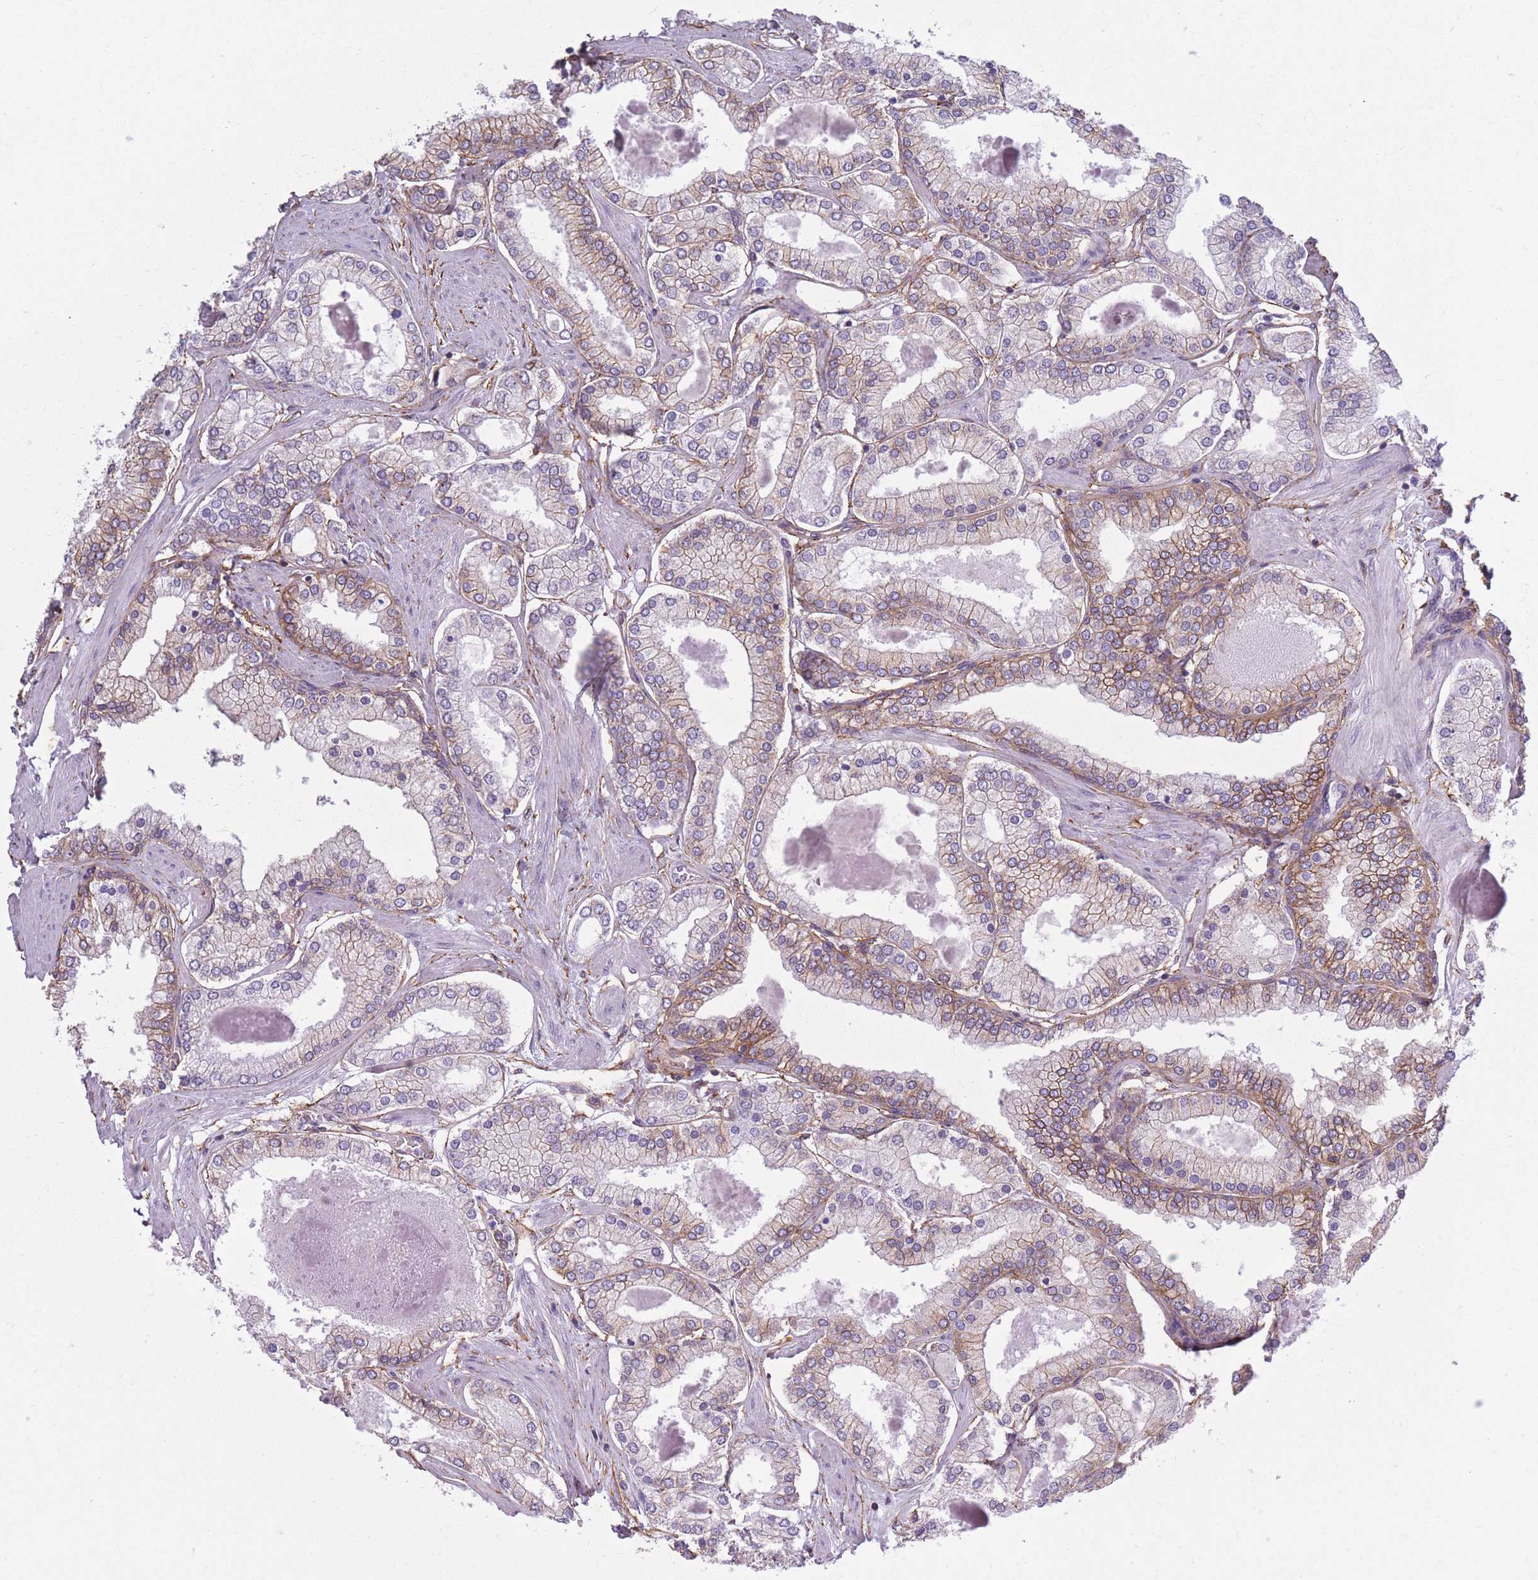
{"staining": {"intensity": "moderate", "quantity": "25%-75%", "location": "cytoplasmic/membranous"}, "tissue": "prostate cancer", "cell_type": "Tumor cells", "image_type": "cancer", "snomed": [{"axis": "morphology", "description": "Adenocarcinoma, Low grade"}, {"axis": "topography", "description": "Prostate"}], "caption": "Protein expression analysis of adenocarcinoma (low-grade) (prostate) demonstrates moderate cytoplasmic/membranous expression in approximately 25%-75% of tumor cells. (DAB IHC, brown staining for protein, blue staining for nuclei).", "gene": "ADD1", "patient": {"sex": "male", "age": 42}}